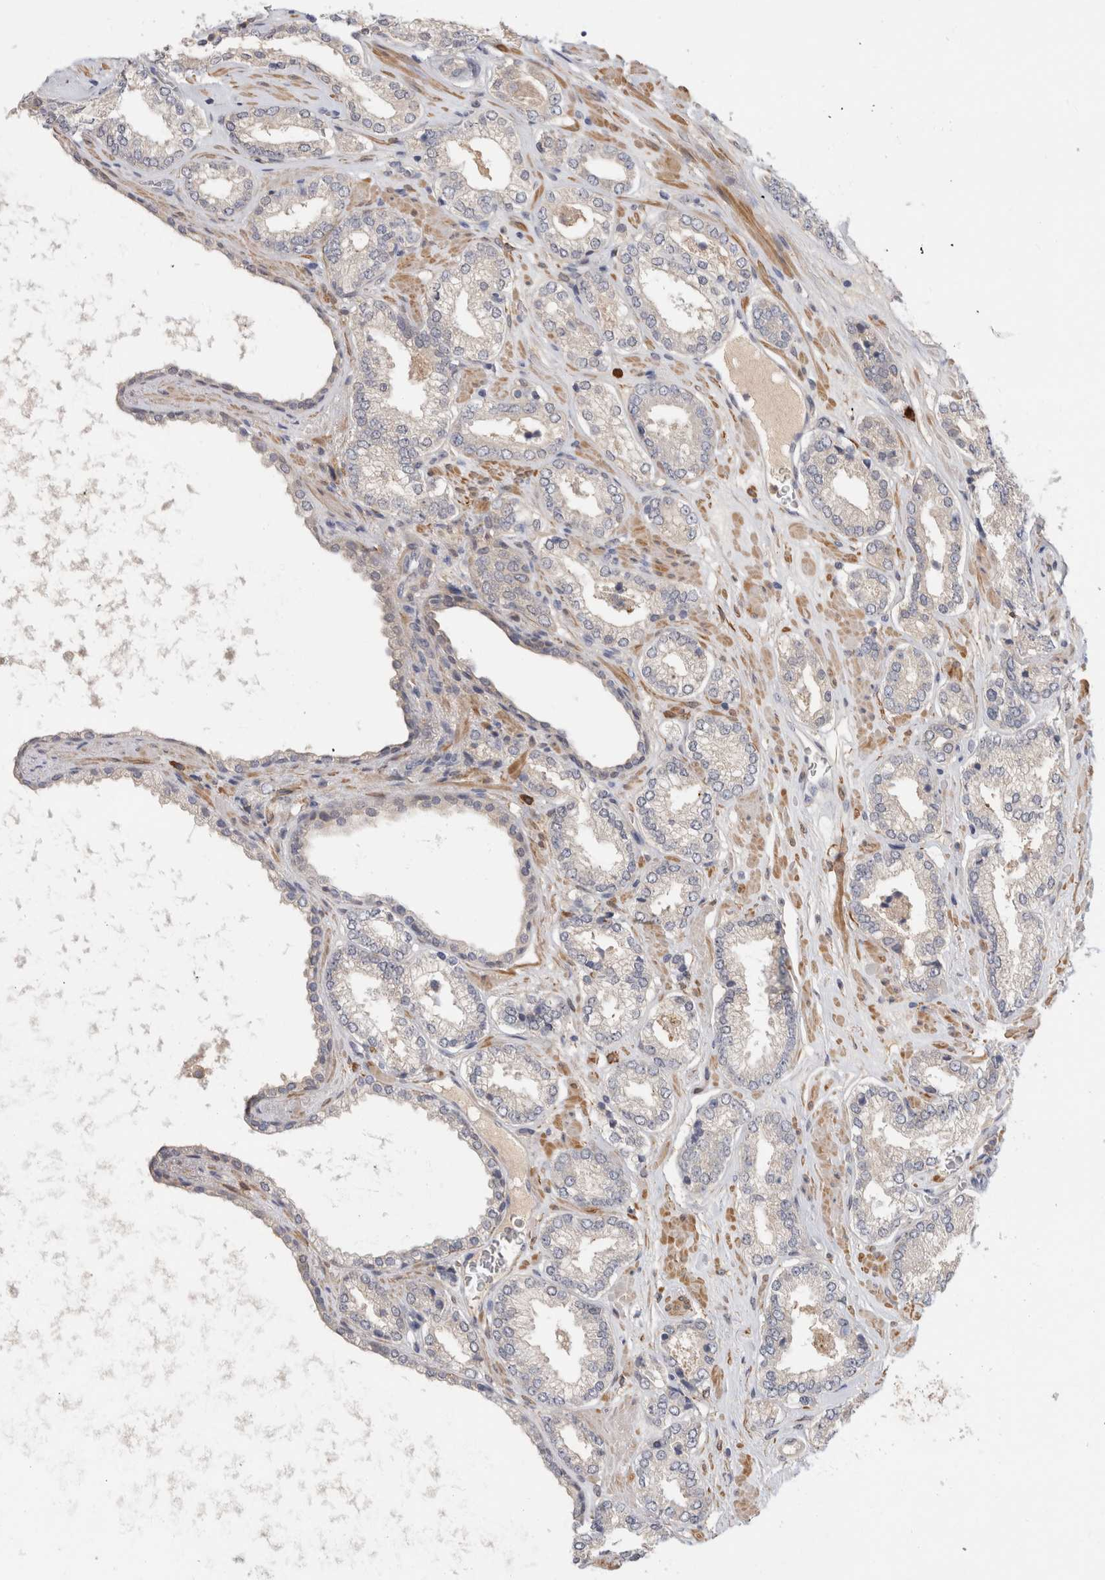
{"staining": {"intensity": "negative", "quantity": "none", "location": "none"}, "tissue": "prostate cancer", "cell_type": "Tumor cells", "image_type": "cancer", "snomed": [{"axis": "morphology", "description": "Adenocarcinoma, Low grade"}, {"axis": "topography", "description": "Prostate"}], "caption": "High magnification brightfield microscopy of prostate cancer (low-grade adenocarcinoma) stained with DAB (3,3'-diaminobenzidine) (brown) and counterstained with hematoxylin (blue): tumor cells show no significant positivity.", "gene": "PGM1", "patient": {"sex": "male", "age": 62}}